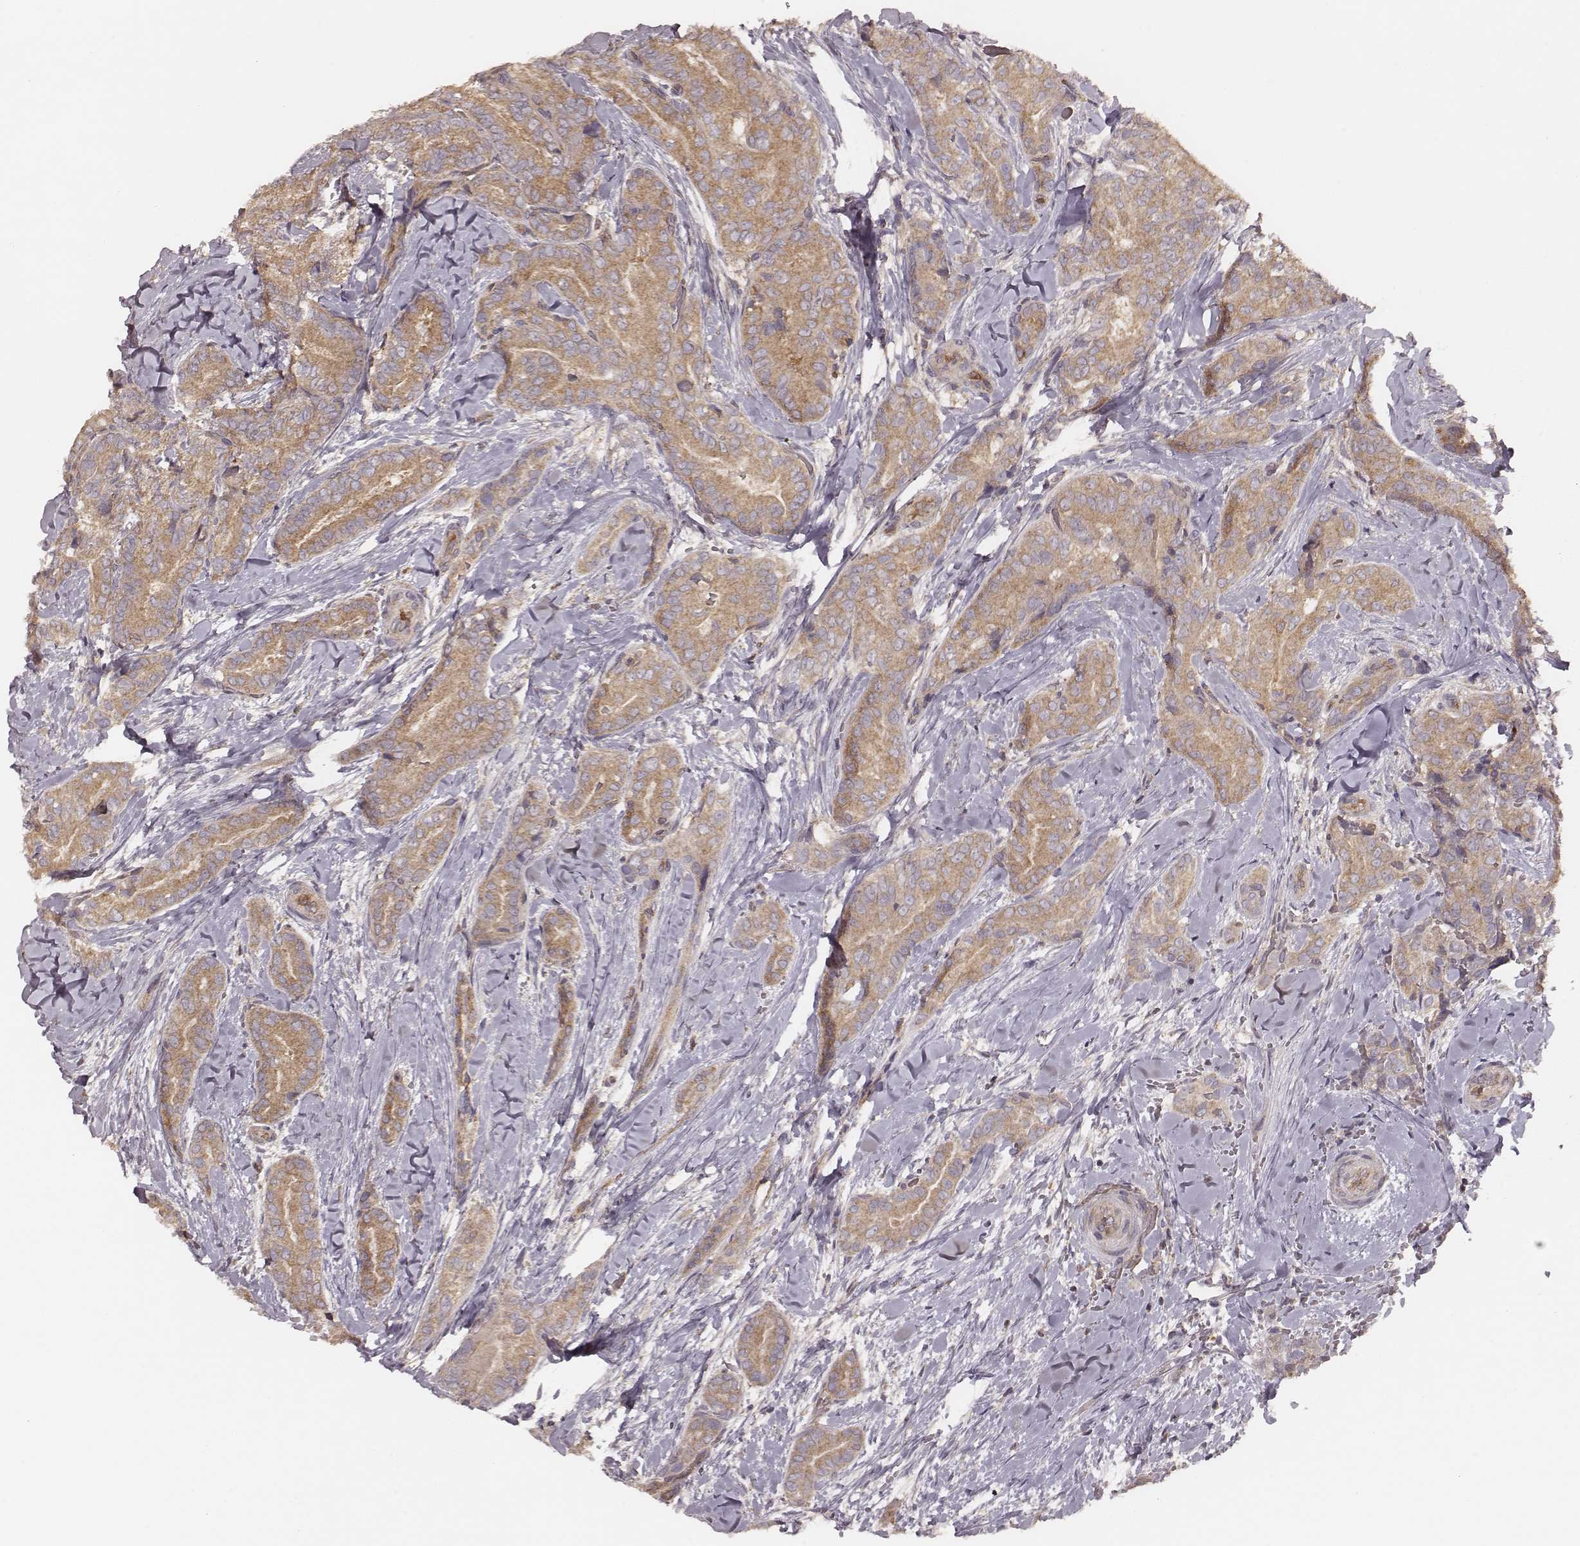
{"staining": {"intensity": "moderate", "quantity": ">75%", "location": "cytoplasmic/membranous"}, "tissue": "thyroid cancer", "cell_type": "Tumor cells", "image_type": "cancer", "snomed": [{"axis": "morphology", "description": "Papillary adenocarcinoma, NOS"}, {"axis": "topography", "description": "Thyroid gland"}], "caption": "High-magnification brightfield microscopy of thyroid cancer (papillary adenocarcinoma) stained with DAB (brown) and counterstained with hematoxylin (blue). tumor cells exhibit moderate cytoplasmic/membranous staining is appreciated in approximately>75% of cells.", "gene": "CARS1", "patient": {"sex": "male", "age": 61}}